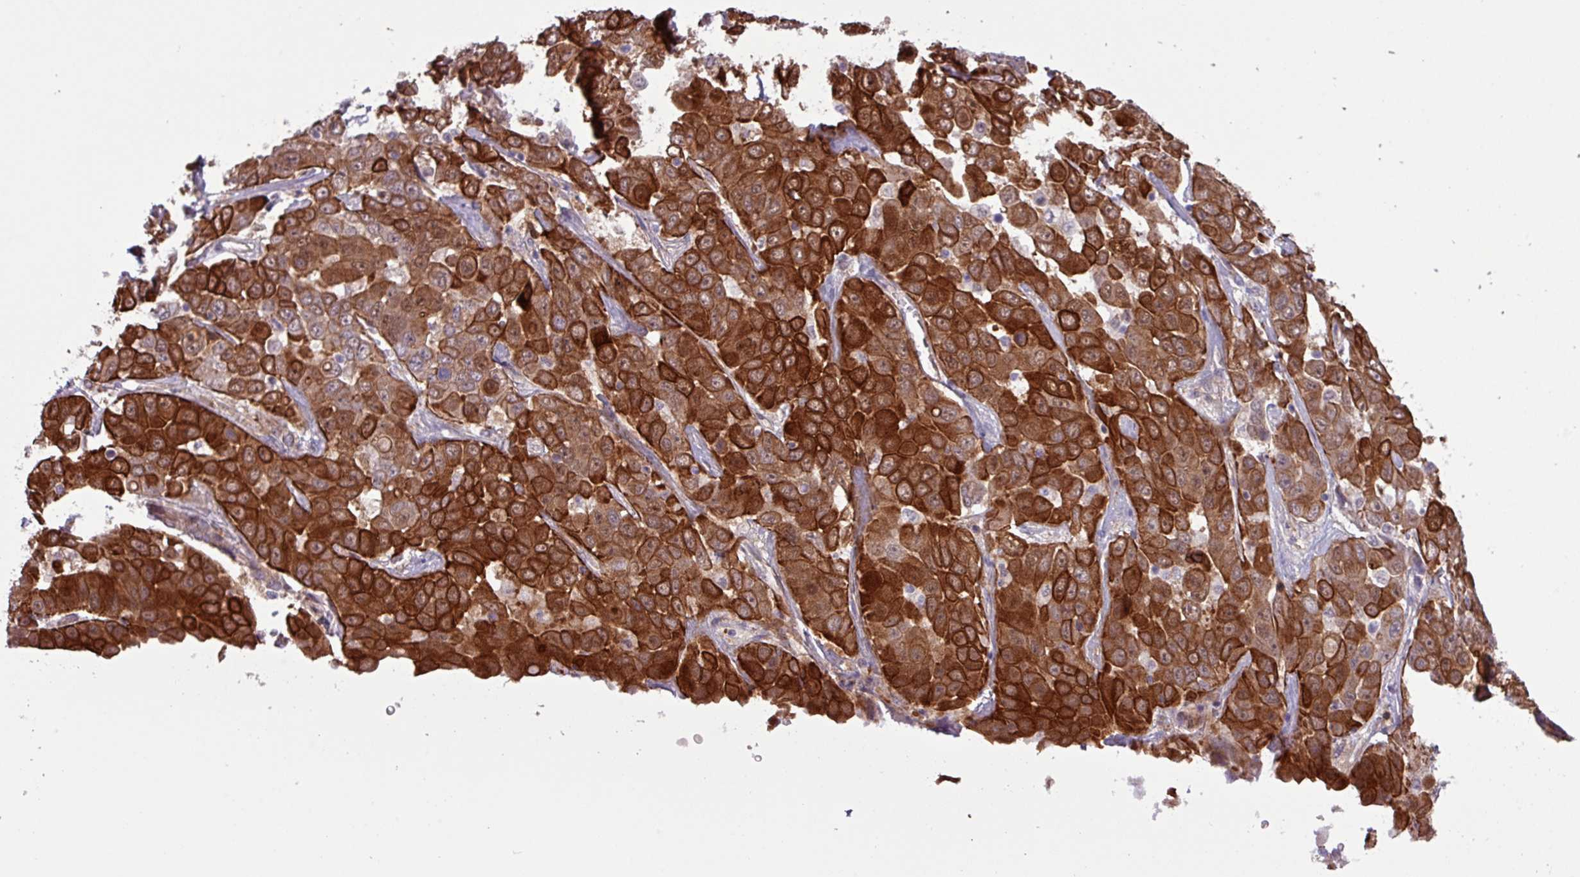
{"staining": {"intensity": "strong", "quantity": ">75%", "location": "cytoplasmic/membranous"}, "tissue": "liver cancer", "cell_type": "Tumor cells", "image_type": "cancer", "snomed": [{"axis": "morphology", "description": "Cholangiocarcinoma"}, {"axis": "topography", "description": "Liver"}], "caption": "Cholangiocarcinoma (liver) stained with DAB immunohistochemistry (IHC) displays high levels of strong cytoplasmic/membranous expression in approximately >75% of tumor cells.", "gene": "CNTRL", "patient": {"sex": "female", "age": 52}}